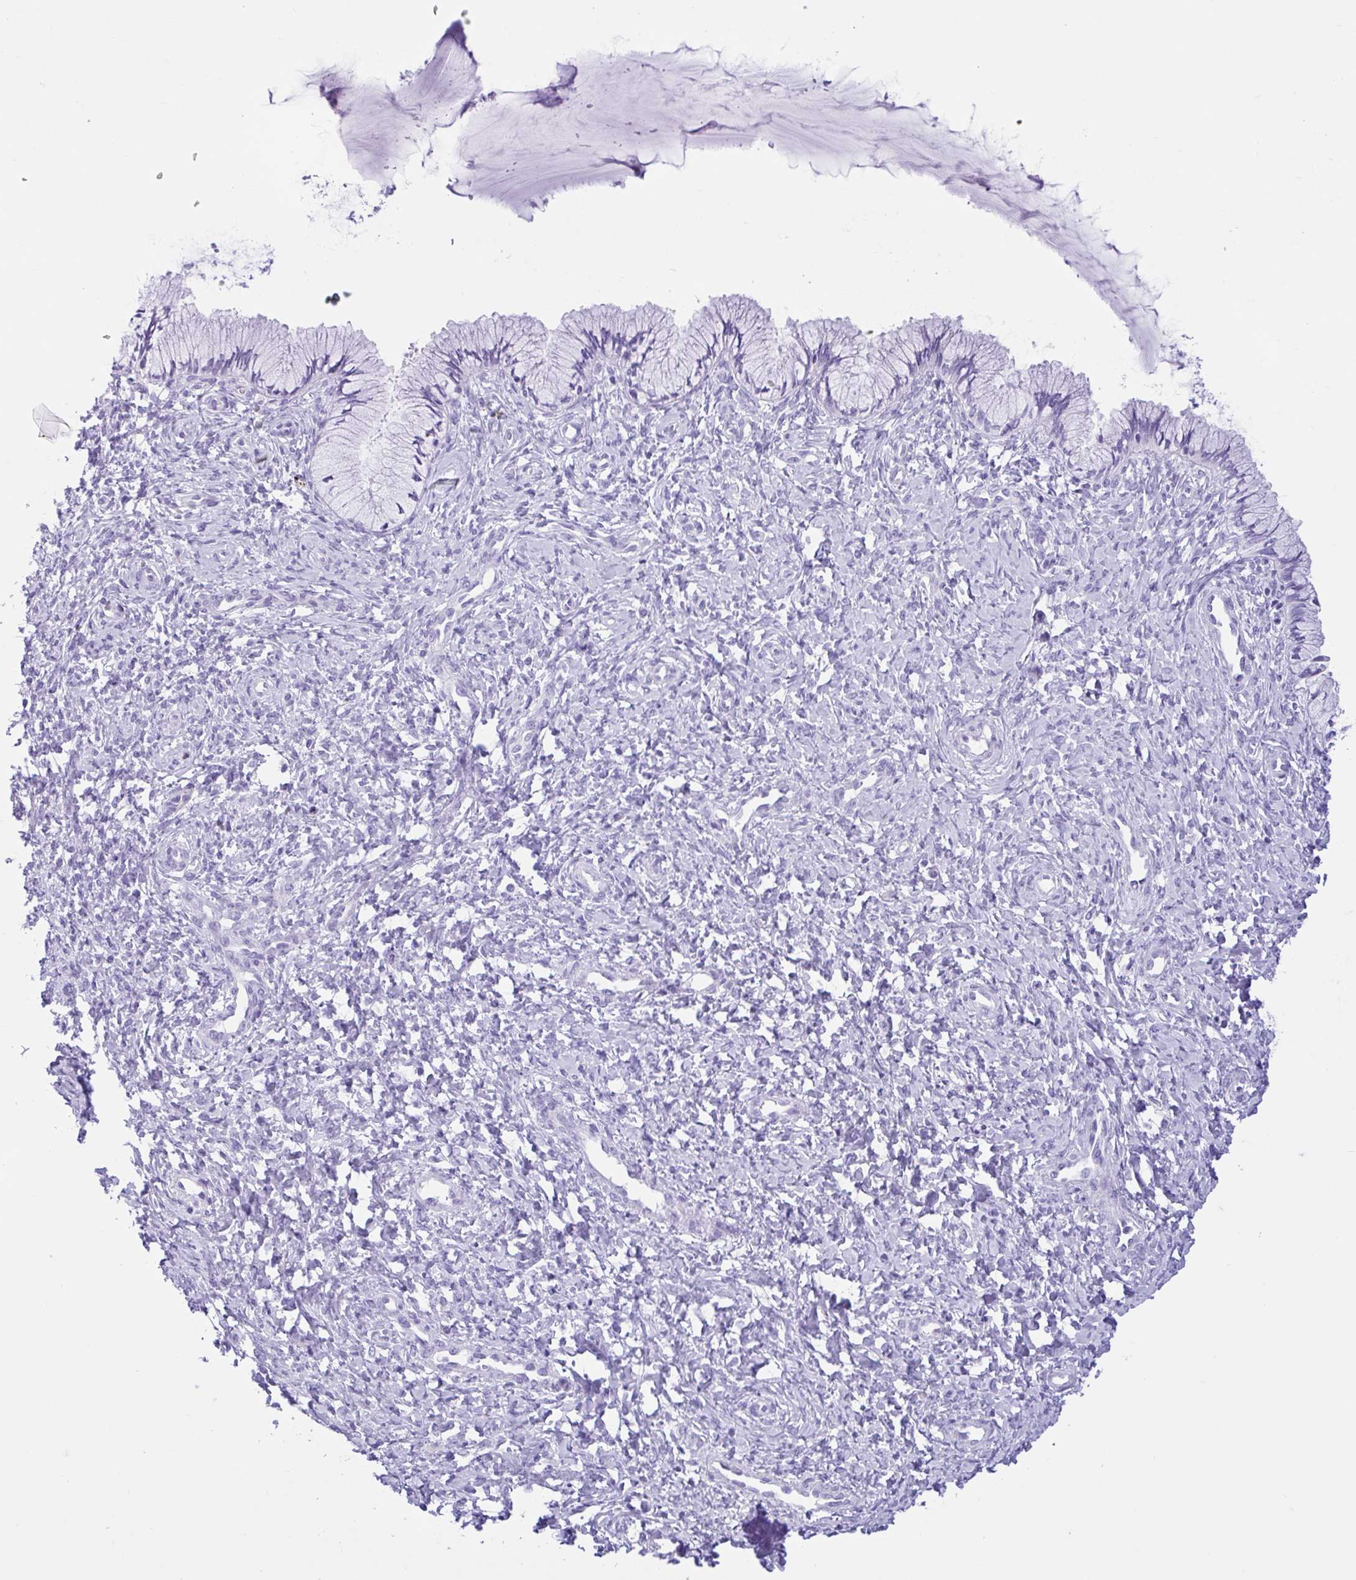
{"staining": {"intensity": "negative", "quantity": "none", "location": "none"}, "tissue": "cervix", "cell_type": "Glandular cells", "image_type": "normal", "snomed": [{"axis": "morphology", "description": "Normal tissue, NOS"}, {"axis": "topography", "description": "Cervix"}], "caption": "Immunohistochemistry of normal human cervix reveals no staining in glandular cells. (DAB (3,3'-diaminobenzidine) IHC with hematoxylin counter stain).", "gene": "ENSG00000274792", "patient": {"sex": "female", "age": 37}}